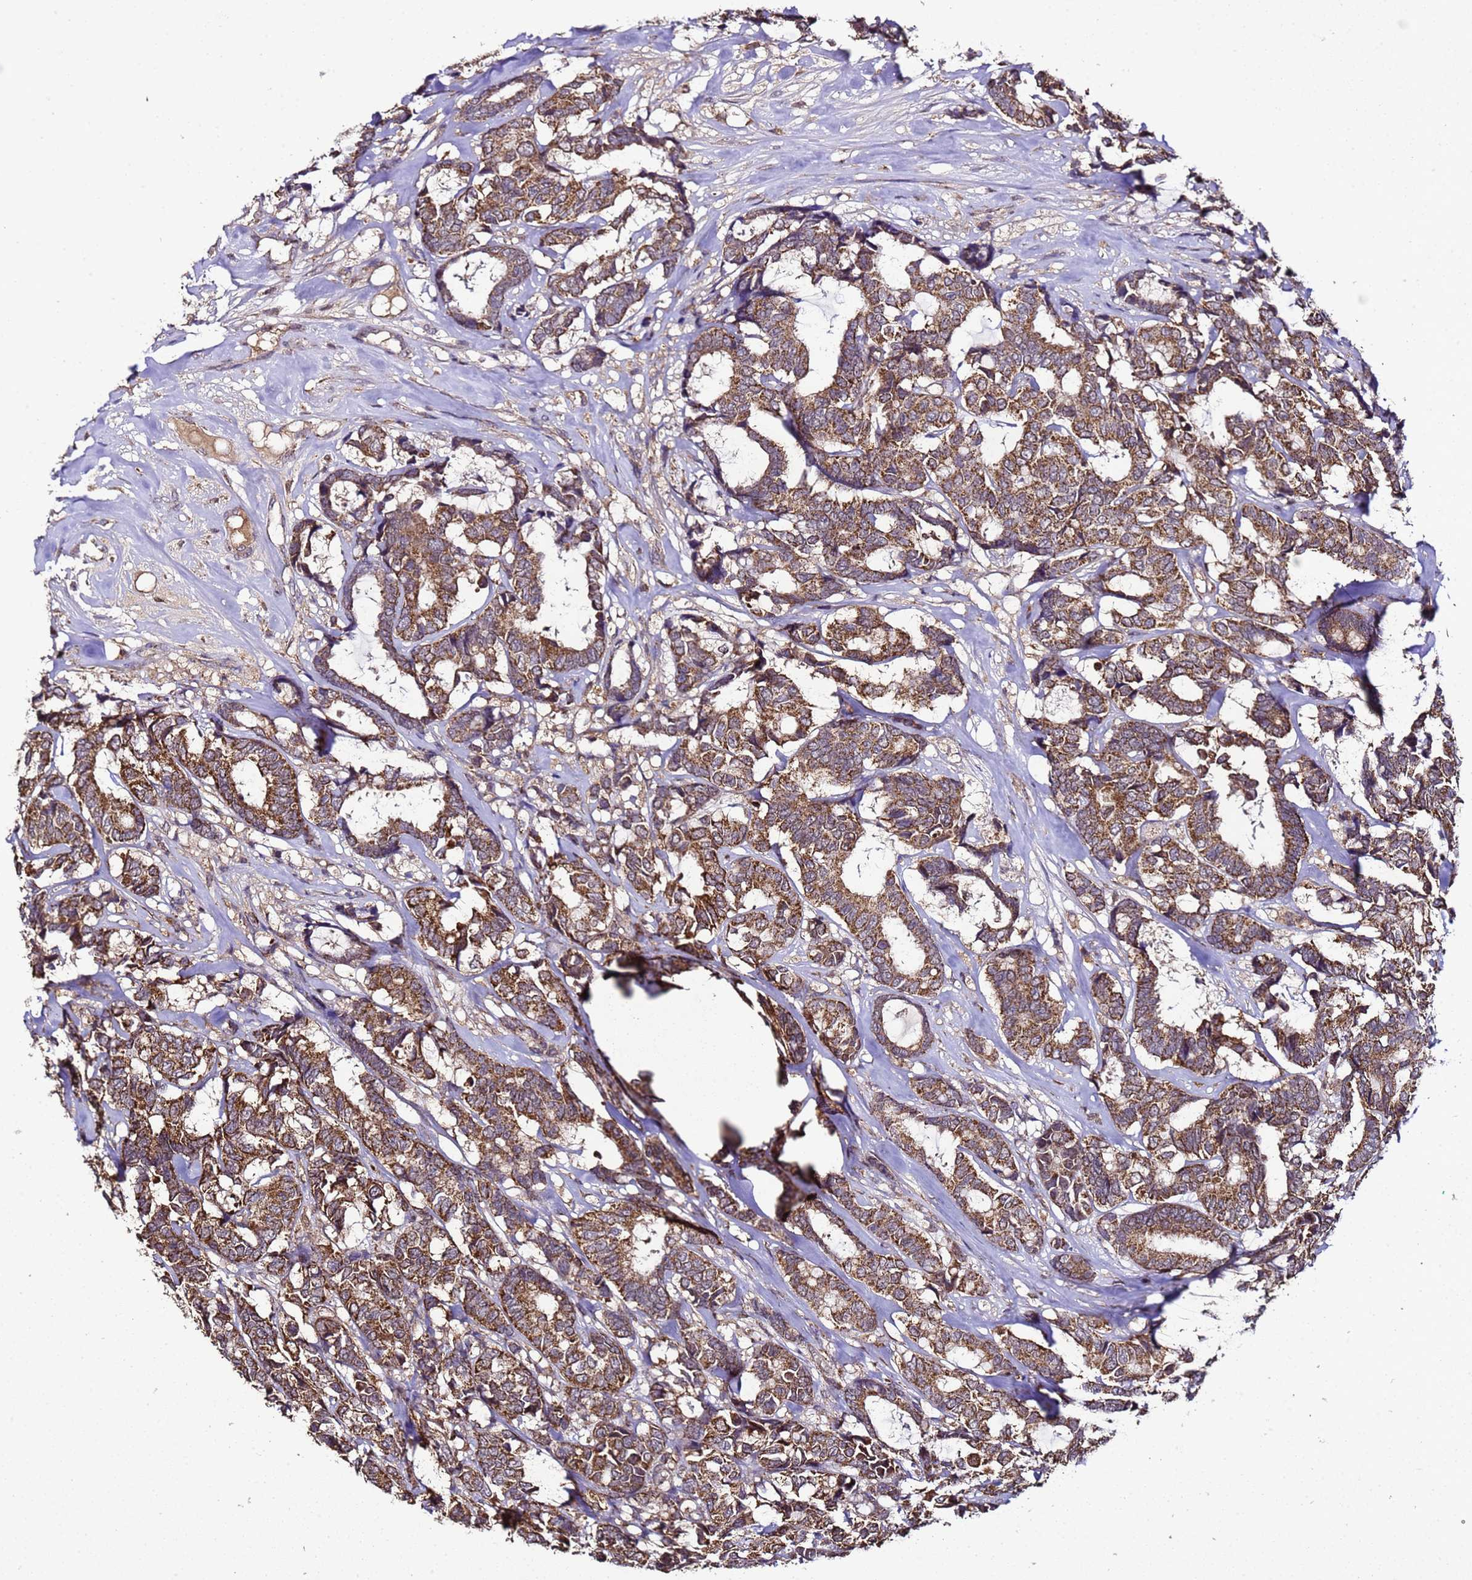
{"staining": {"intensity": "strong", "quantity": ">75%", "location": "cytoplasmic/membranous"}, "tissue": "breast cancer", "cell_type": "Tumor cells", "image_type": "cancer", "snomed": [{"axis": "morphology", "description": "Duct carcinoma"}, {"axis": "topography", "description": "Breast"}], "caption": "Strong cytoplasmic/membranous protein staining is present in about >75% of tumor cells in breast cancer.", "gene": "HSPBAP1", "patient": {"sex": "female", "age": 87}}